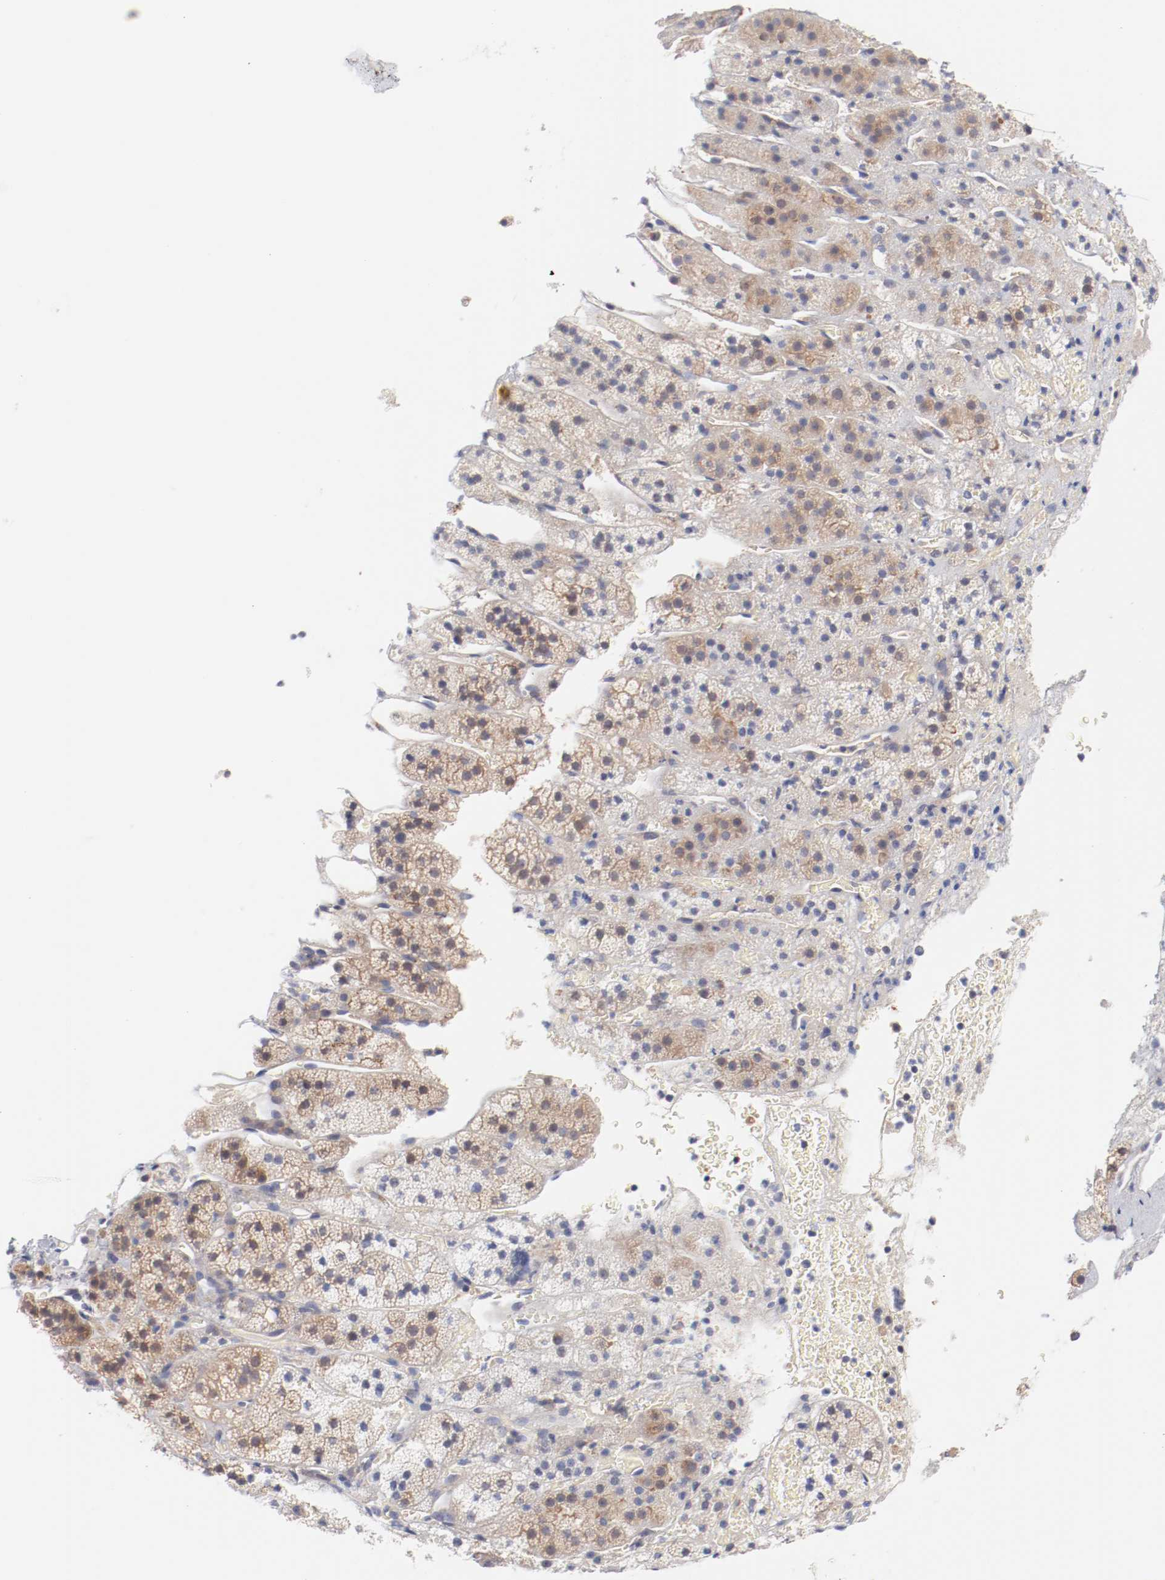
{"staining": {"intensity": "weak", "quantity": "25%-75%", "location": "cytoplasmic/membranous"}, "tissue": "adrenal gland", "cell_type": "Glandular cells", "image_type": "normal", "snomed": [{"axis": "morphology", "description": "Normal tissue, NOS"}, {"axis": "topography", "description": "Adrenal gland"}], "caption": "Protein staining of normal adrenal gland shows weak cytoplasmic/membranous positivity in about 25%-75% of glandular cells.", "gene": "SETD3", "patient": {"sex": "female", "age": 44}}